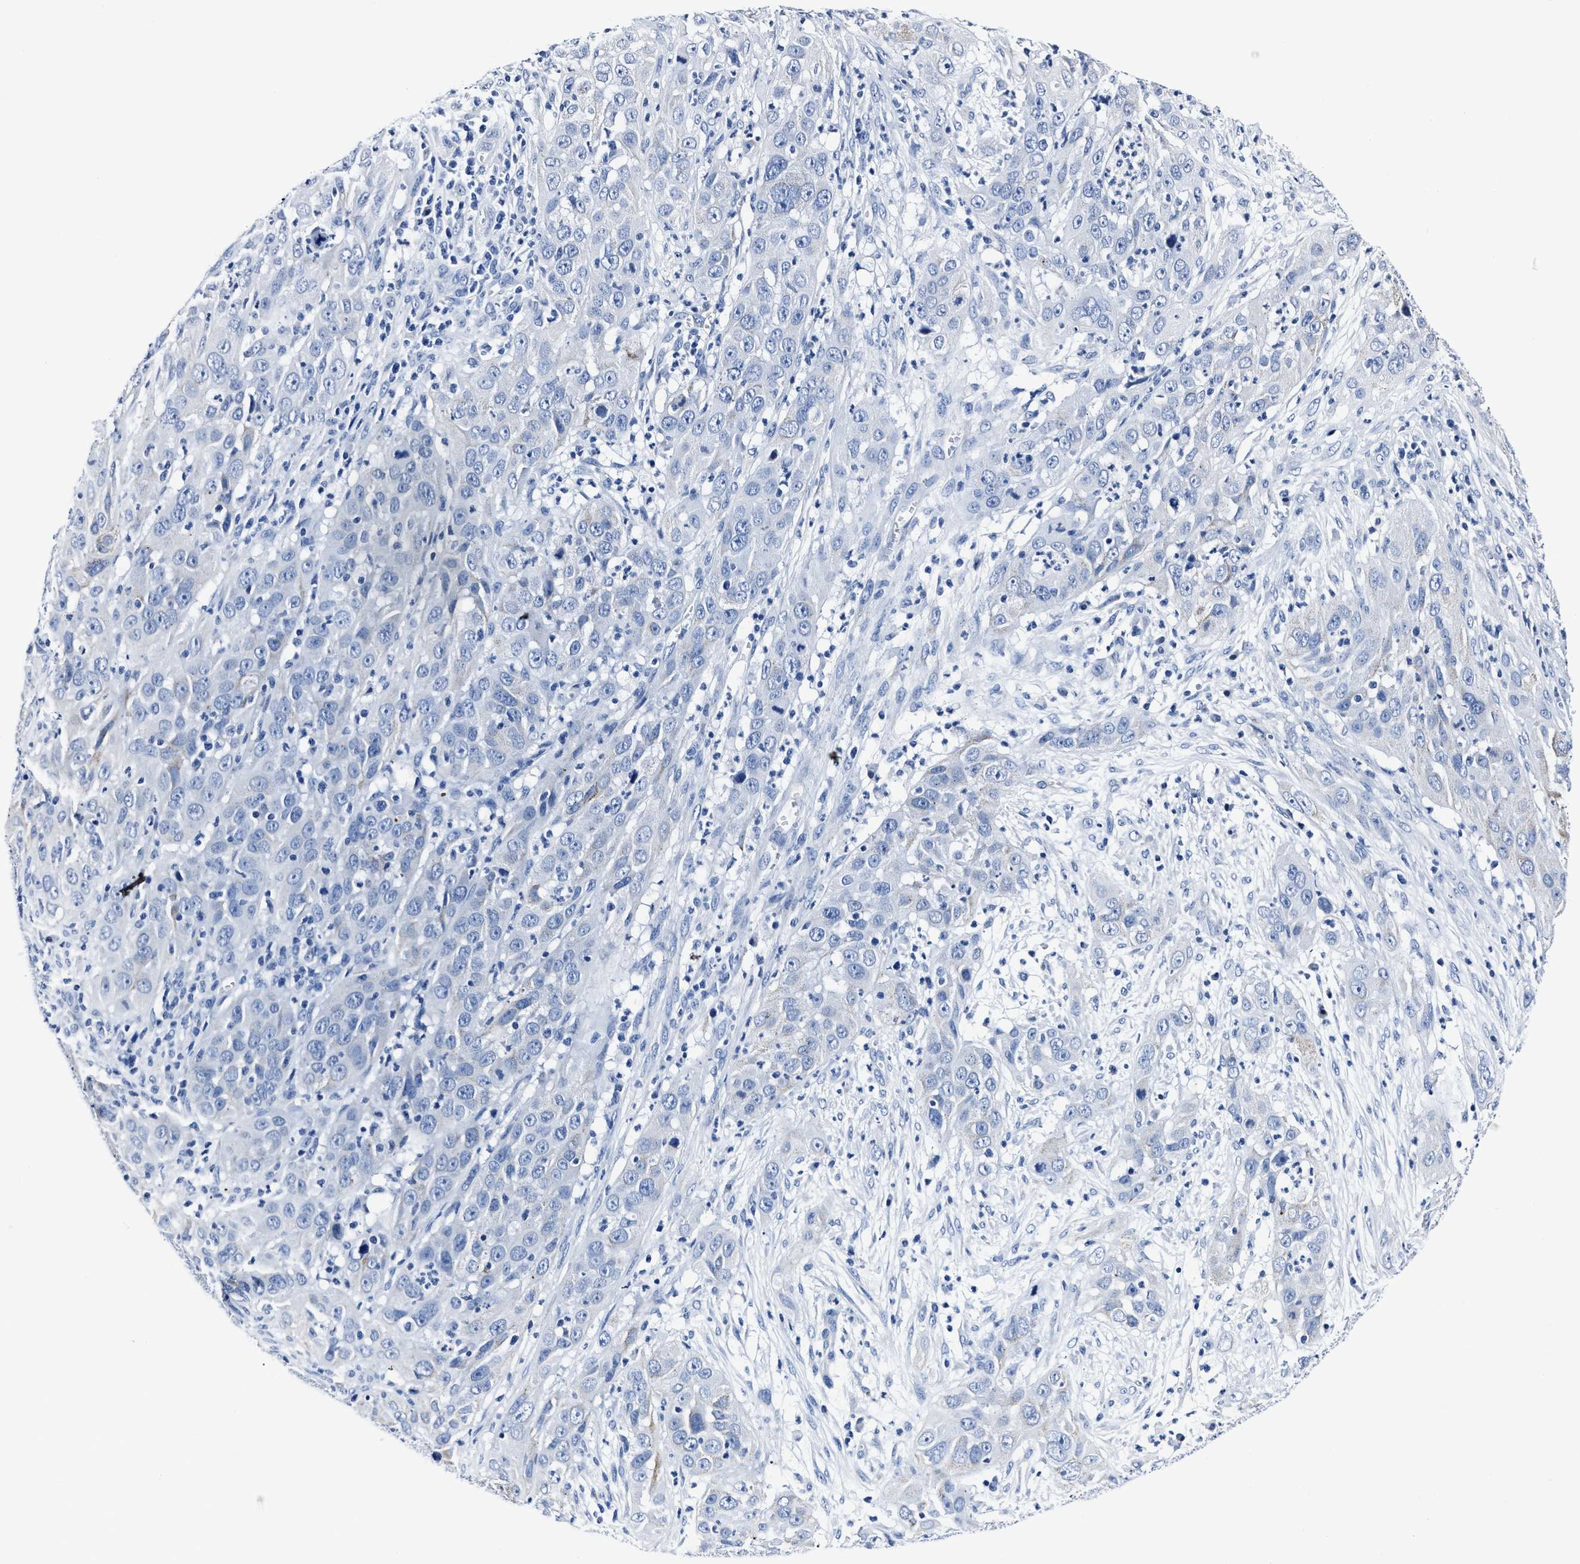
{"staining": {"intensity": "negative", "quantity": "none", "location": "none"}, "tissue": "cervical cancer", "cell_type": "Tumor cells", "image_type": "cancer", "snomed": [{"axis": "morphology", "description": "Squamous cell carcinoma, NOS"}, {"axis": "topography", "description": "Cervix"}], "caption": "Protein analysis of cervical squamous cell carcinoma reveals no significant staining in tumor cells. Nuclei are stained in blue.", "gene": "KCNMB3", "patient": {"sex": "female", "age": 32}}